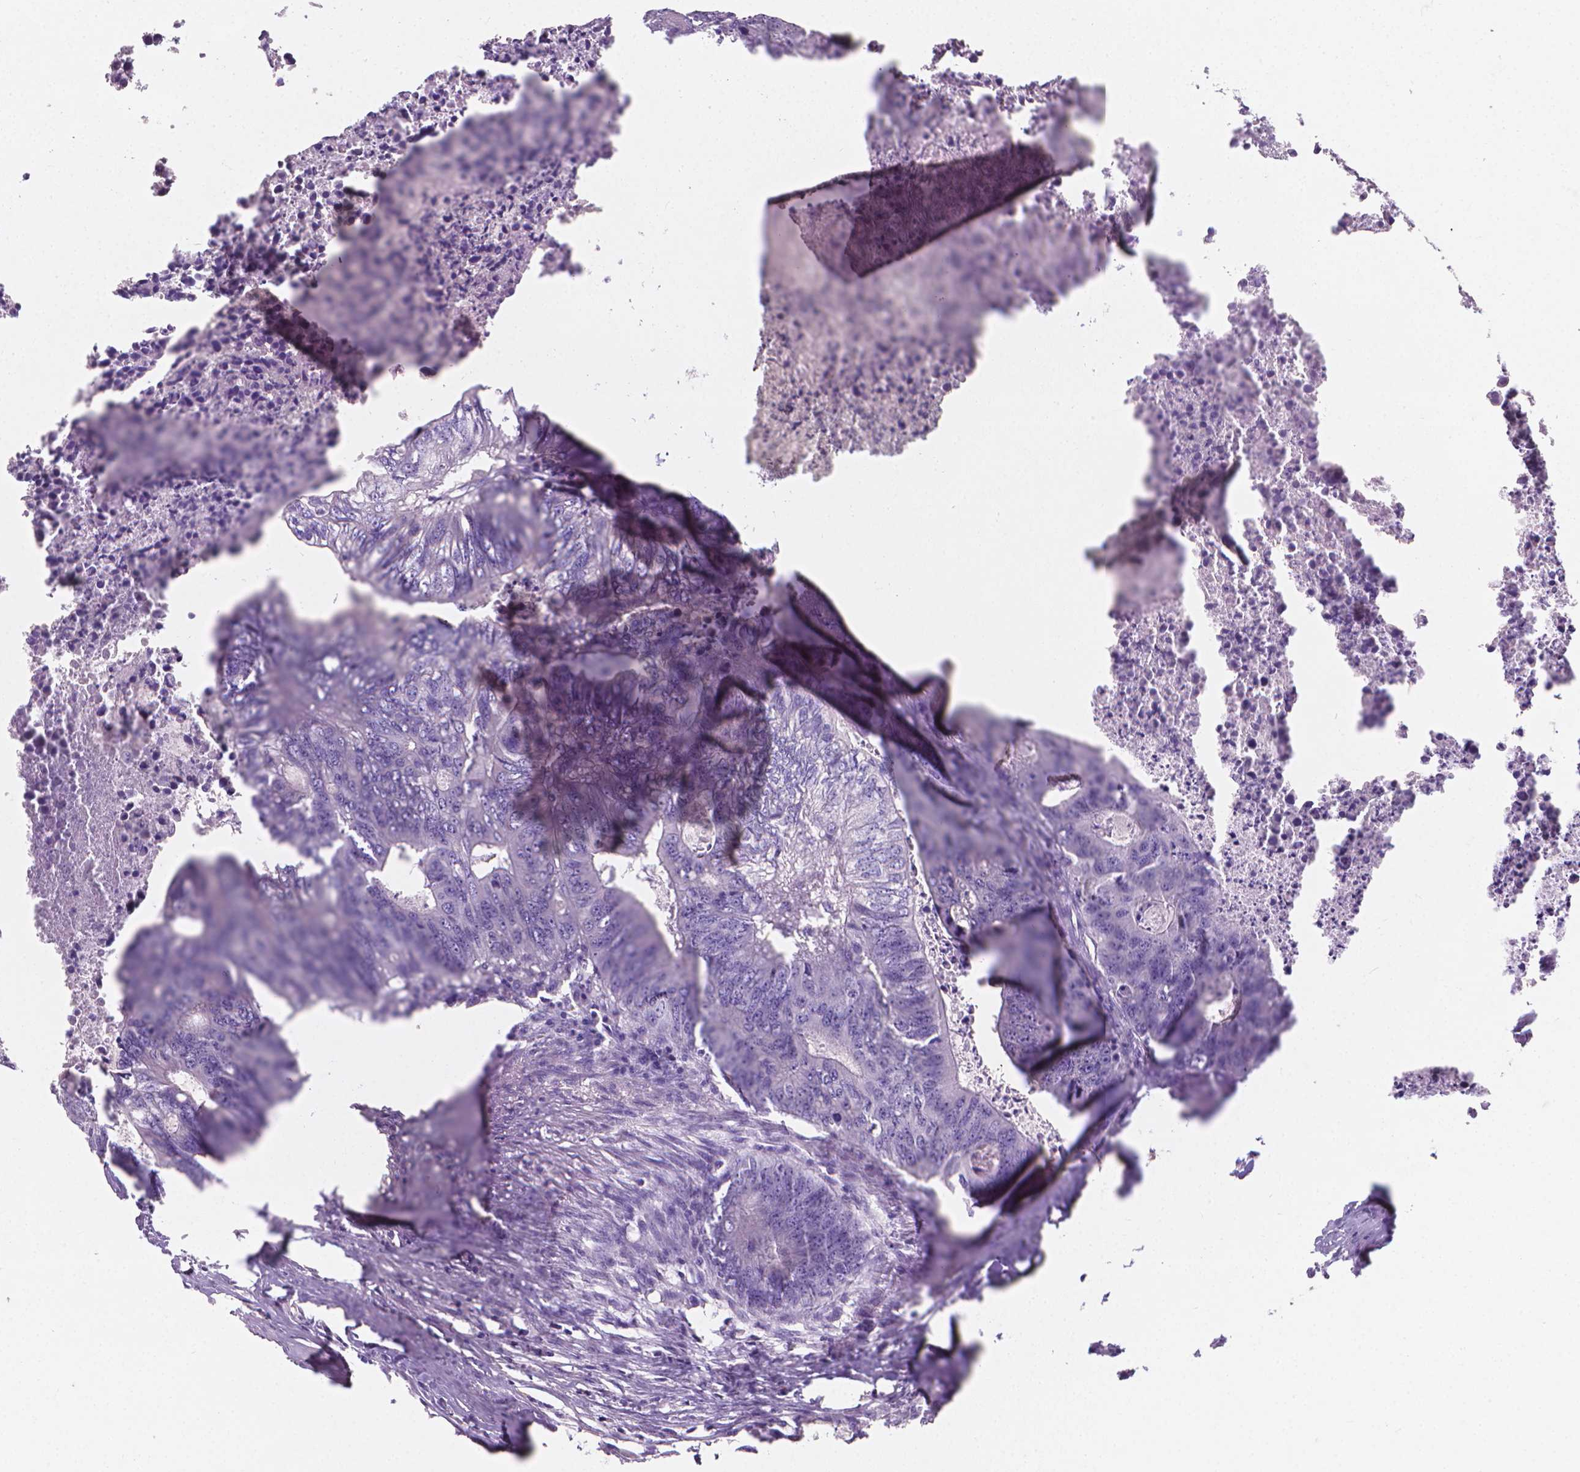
{"staining": {"intensity": "negative", "quantity": "none", "location": "none"}, "tissue": "colorectal cancer", "cell_type": "Tumor cells", "image_type": "cancer", "snomed": [{"axis": "morphology", "description": "Adenocarcinoma, NOS"}, {"axis": "topography", "description": "Colon"}], "caption": "A high-resolution micrograph shows immunohistochemistry (IHC) staining of colorectal cancer (adenocarcinoma), which demonstrates no significant positivity in tumor cells.", "gene": "XPNPEP2", "patient": {"sex": "male", "age": 67}}